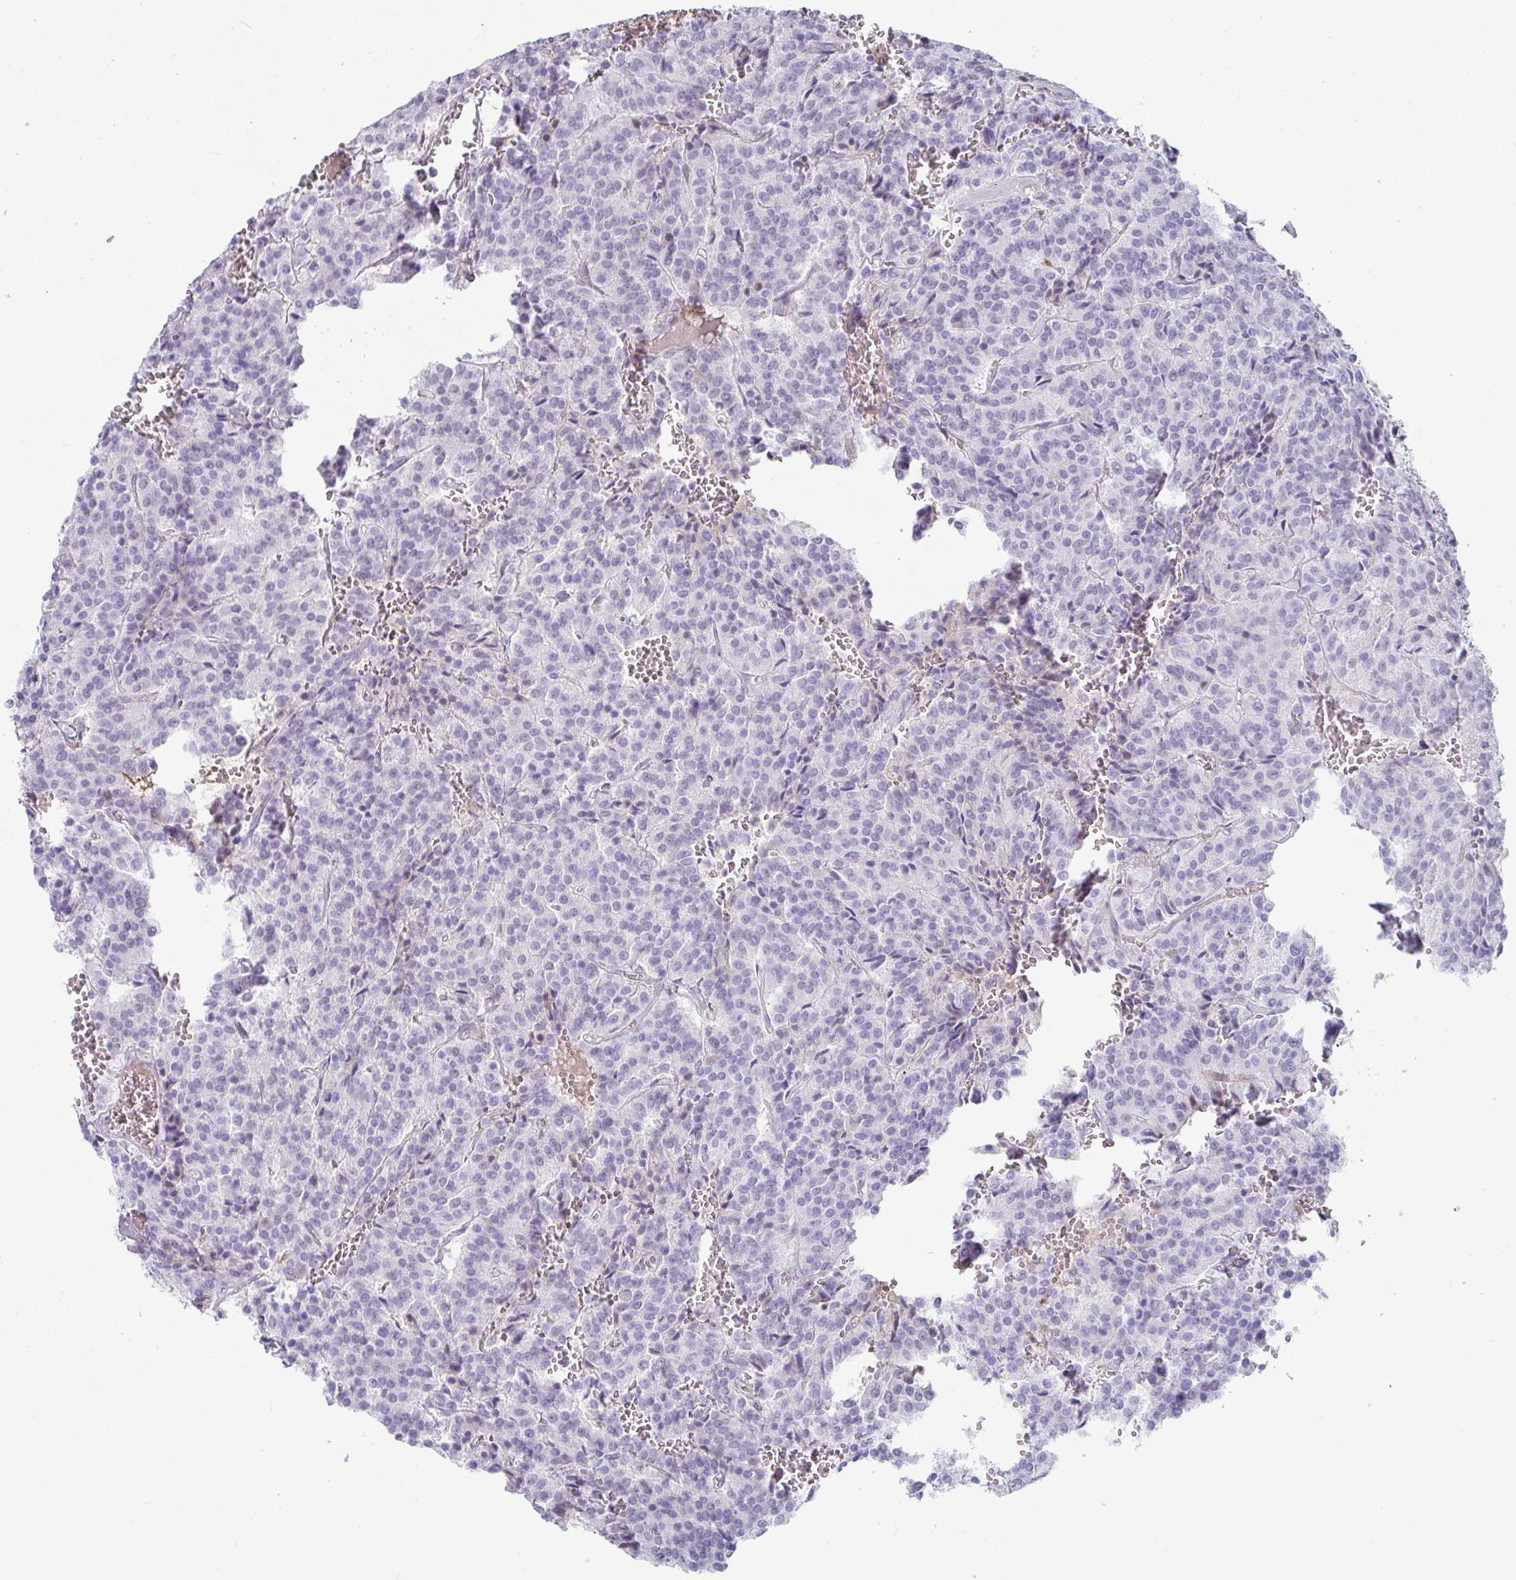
{"staining": {"intensity": "negative", "quantity": "none", "location": "none"}, "tissue": "carcinoid", "cell_type": "Tumor cells", "image_type": "cancer", "snomed": [{"axis": "morphology", "description": "Carcinoid, malignant, NOS"}, {"axis": "topography", "description": "Lung"}], "caption": "Tumor cells are negative for brown protein staining in carcinoid.", "gene": "NPY", "patient": {"sex": "male", "age": 70}}